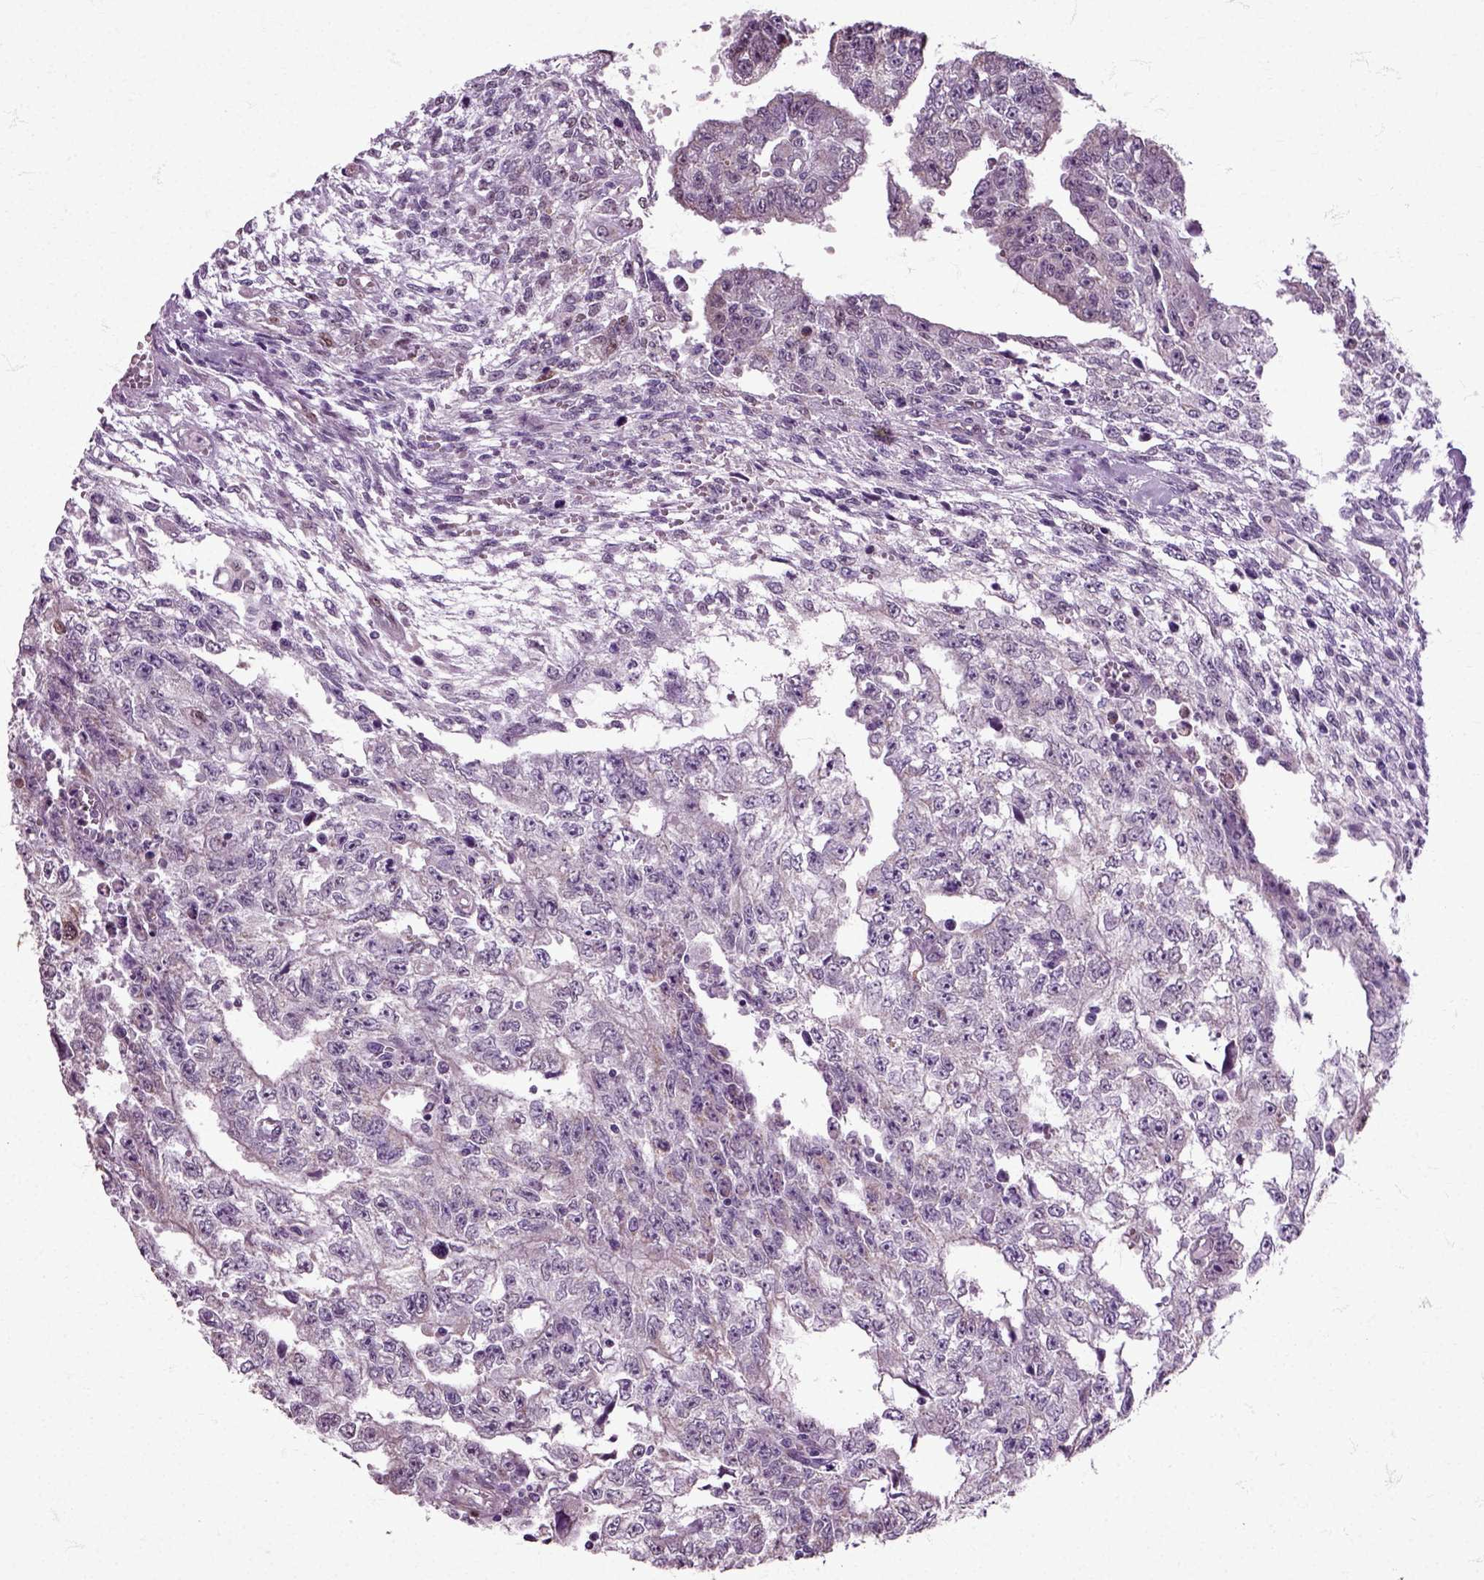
{"staining": {"intensity": "negative", "quantity": "none", "location": "none"}, "tissue": "testis cancer", "cell_type": "Tumor cells", "image_type": "cancer", "snomed": [{"axis": "morphology", "description": "Carcinoma, Embryonal, NOS"}, {"axis": "morphology", "description": "Teratoma, malignant, NOS"}, {"axis": "topography", "description": "Testis"}], "caption": "IHC image of neoplastic tissue: human testis cancer (malignant teratoma) stained with DAB (3,3'-diaminobenzidine) displays no significant protein staining in tumor cells.", "gene": "HSPA2", "patient": {"sex": "male", "age": 24}}